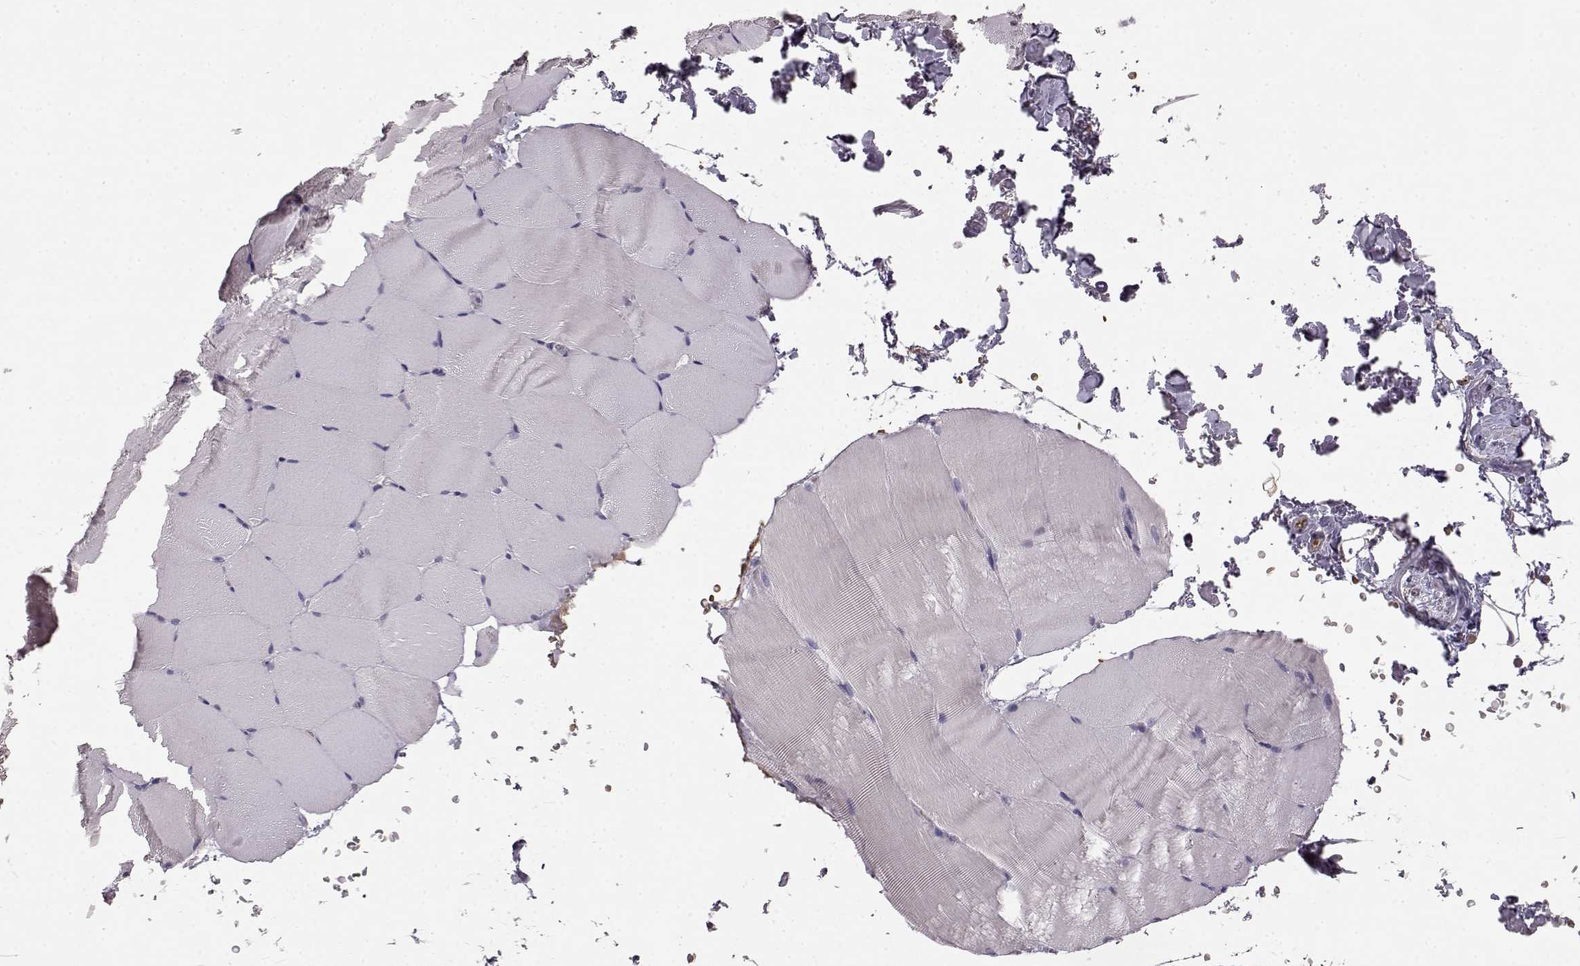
{"staining": {"intensity": "negative", "quantity": "none", "location": "none"}, "tissue": "skeletal muscle", "cell_type": "Myocytes", "image_type": "normal", "snomed": [{"axis": "morphology", "description": "Normal tissue, NOS"}, {"axis": "topography", "description": "Skeletal muscle"}], "caption": "Myocytes are negative for brown protein staining in normal skeletal muscle. (Immunohistochemistry, brightfield microscopy, high magnification).", "gene": "CCNF", "patient": {"sex": "female", "age": 37}}